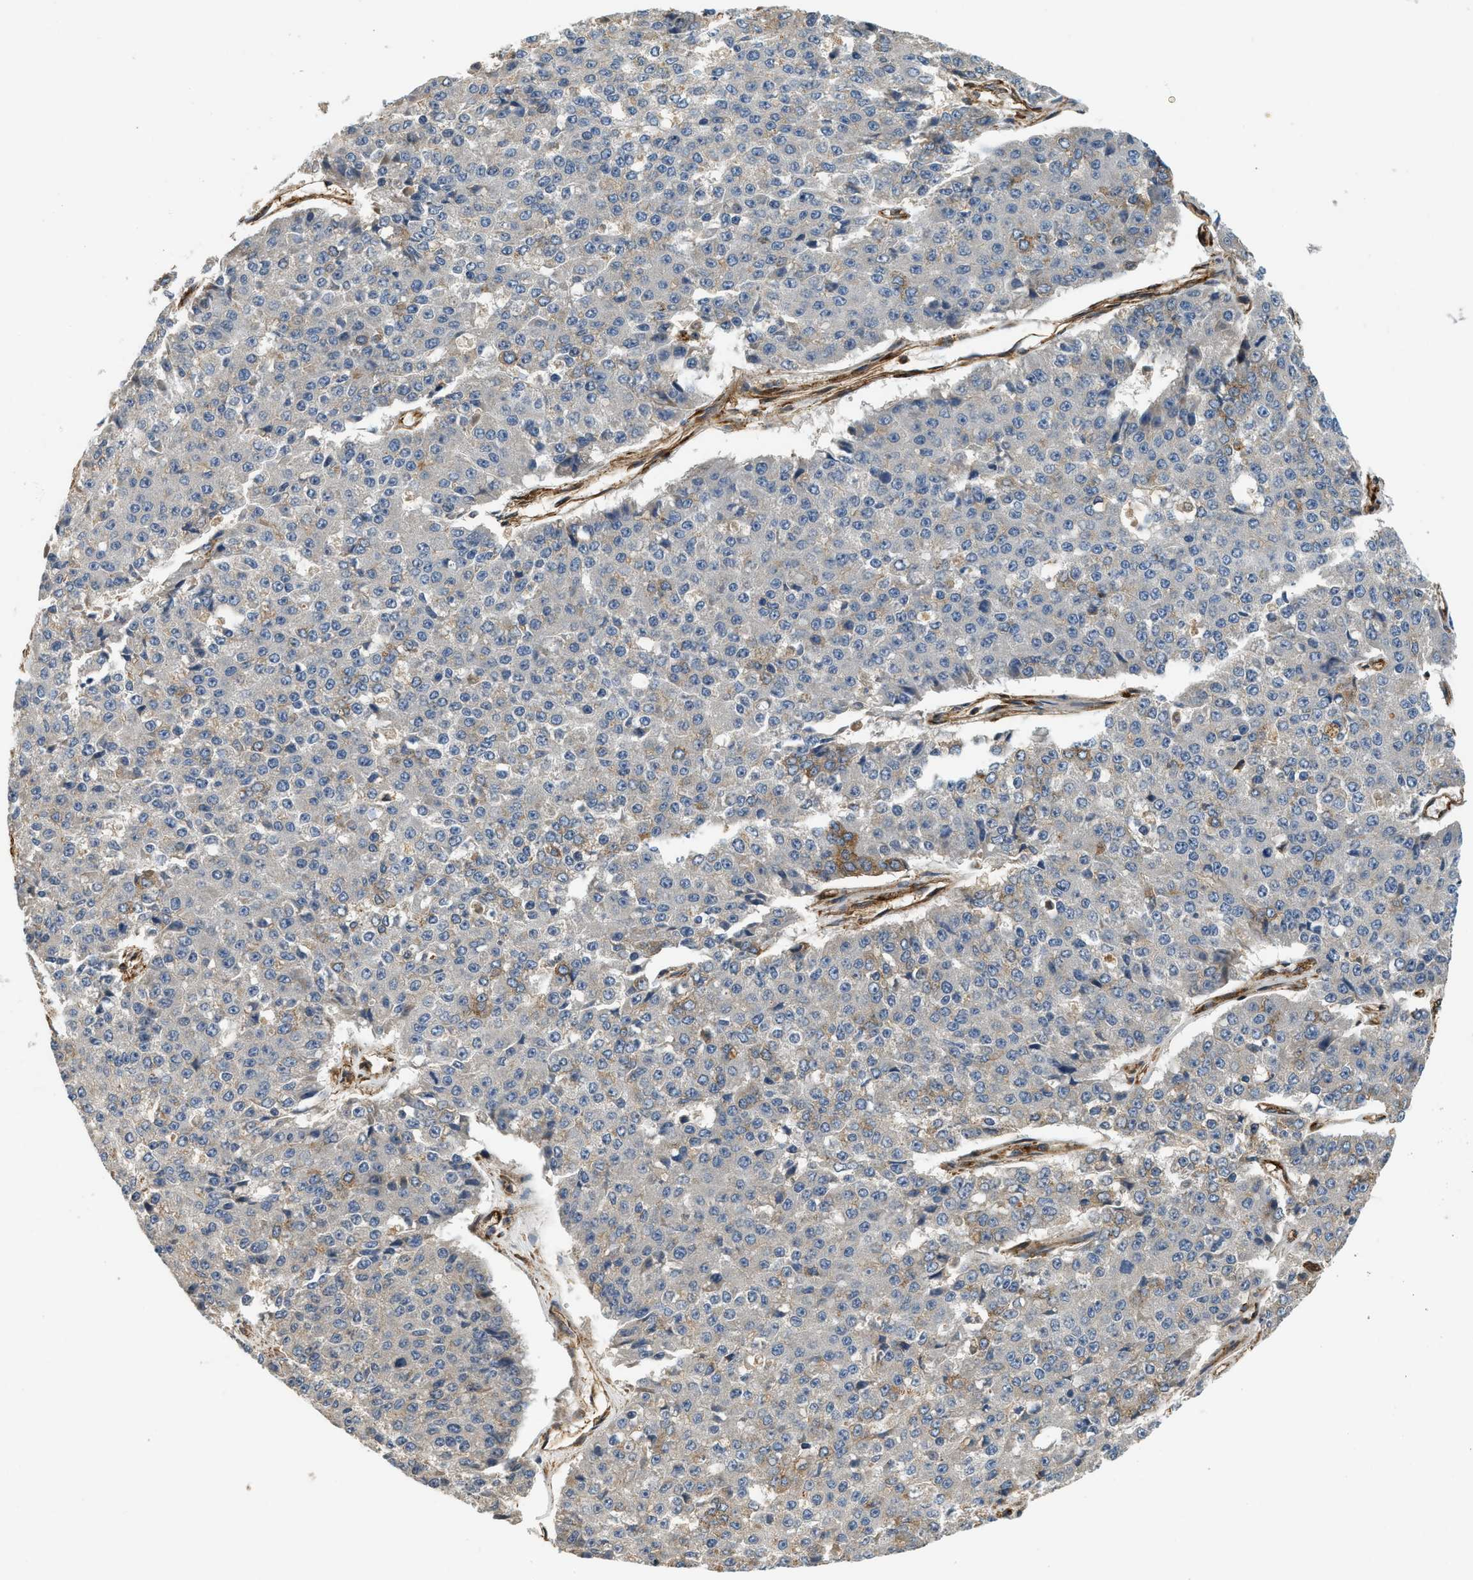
{"staining": {"intensity": "weak", "quantity": "<25%", "location": "cytoplasmic/membranous"}, "tissue": "pancreatic cancer", "cell_type": "Tumor cells", "image_type": "cancer", "snomed": [{"axis": "morphology", "description": "Adenocarcinoma, NOS"}, {"axis": "topography", "description": "Pancreas"}], "caption": "There is no significant expression in tumor cells of adenocarcinoma (pancreatic). (DAB (3,3'-diaminobenzidine) immunohistochemistry (IHC) visualized using brightfield microscopy, high magnification).", "gene": "HIP1", "patient": {"sex": "male", "age": 50}}